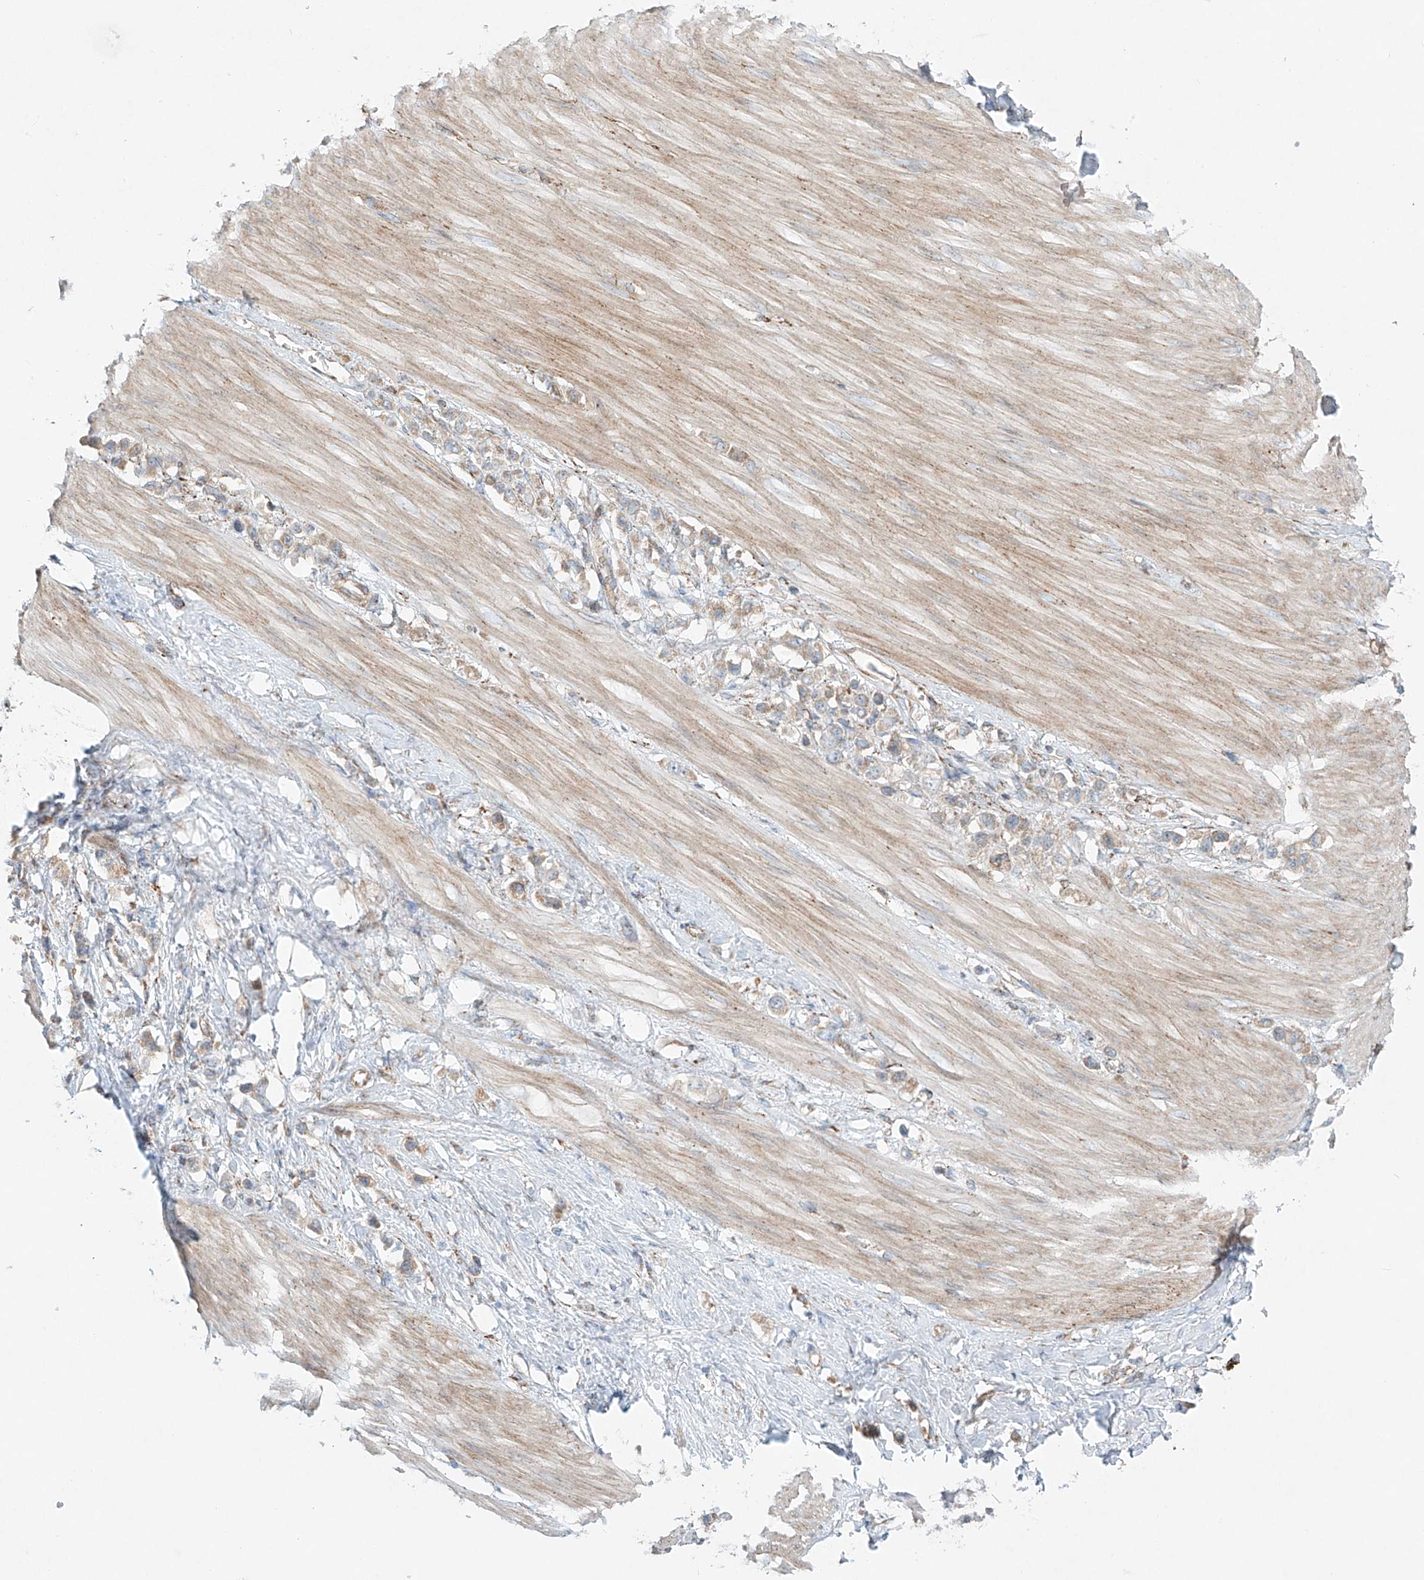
{"staining": {"intensity": "weak", "quantity": "25%-75%", "location": "cytoplasmic/membranous"}, "tissue": "stomach cancer", "cell_type": "Tumor cells", "image_type": "cancer", "snomed": [{"axis": "morphology", "description": "Adenocarcinoma, NOS"}, {"axis": "topography", "description": "Stomach"}], "caption": "Protein expression analysis of stomach cancer (adenocarcinoma) exhibits weak cytoplasmic/membranous staining in about 25%-75% of tumor cells. (Brightfield microscopy of DAB IHC at high magnification).", "gene": "EIPR1", "patient": {"sex": "female", "age": 65}}